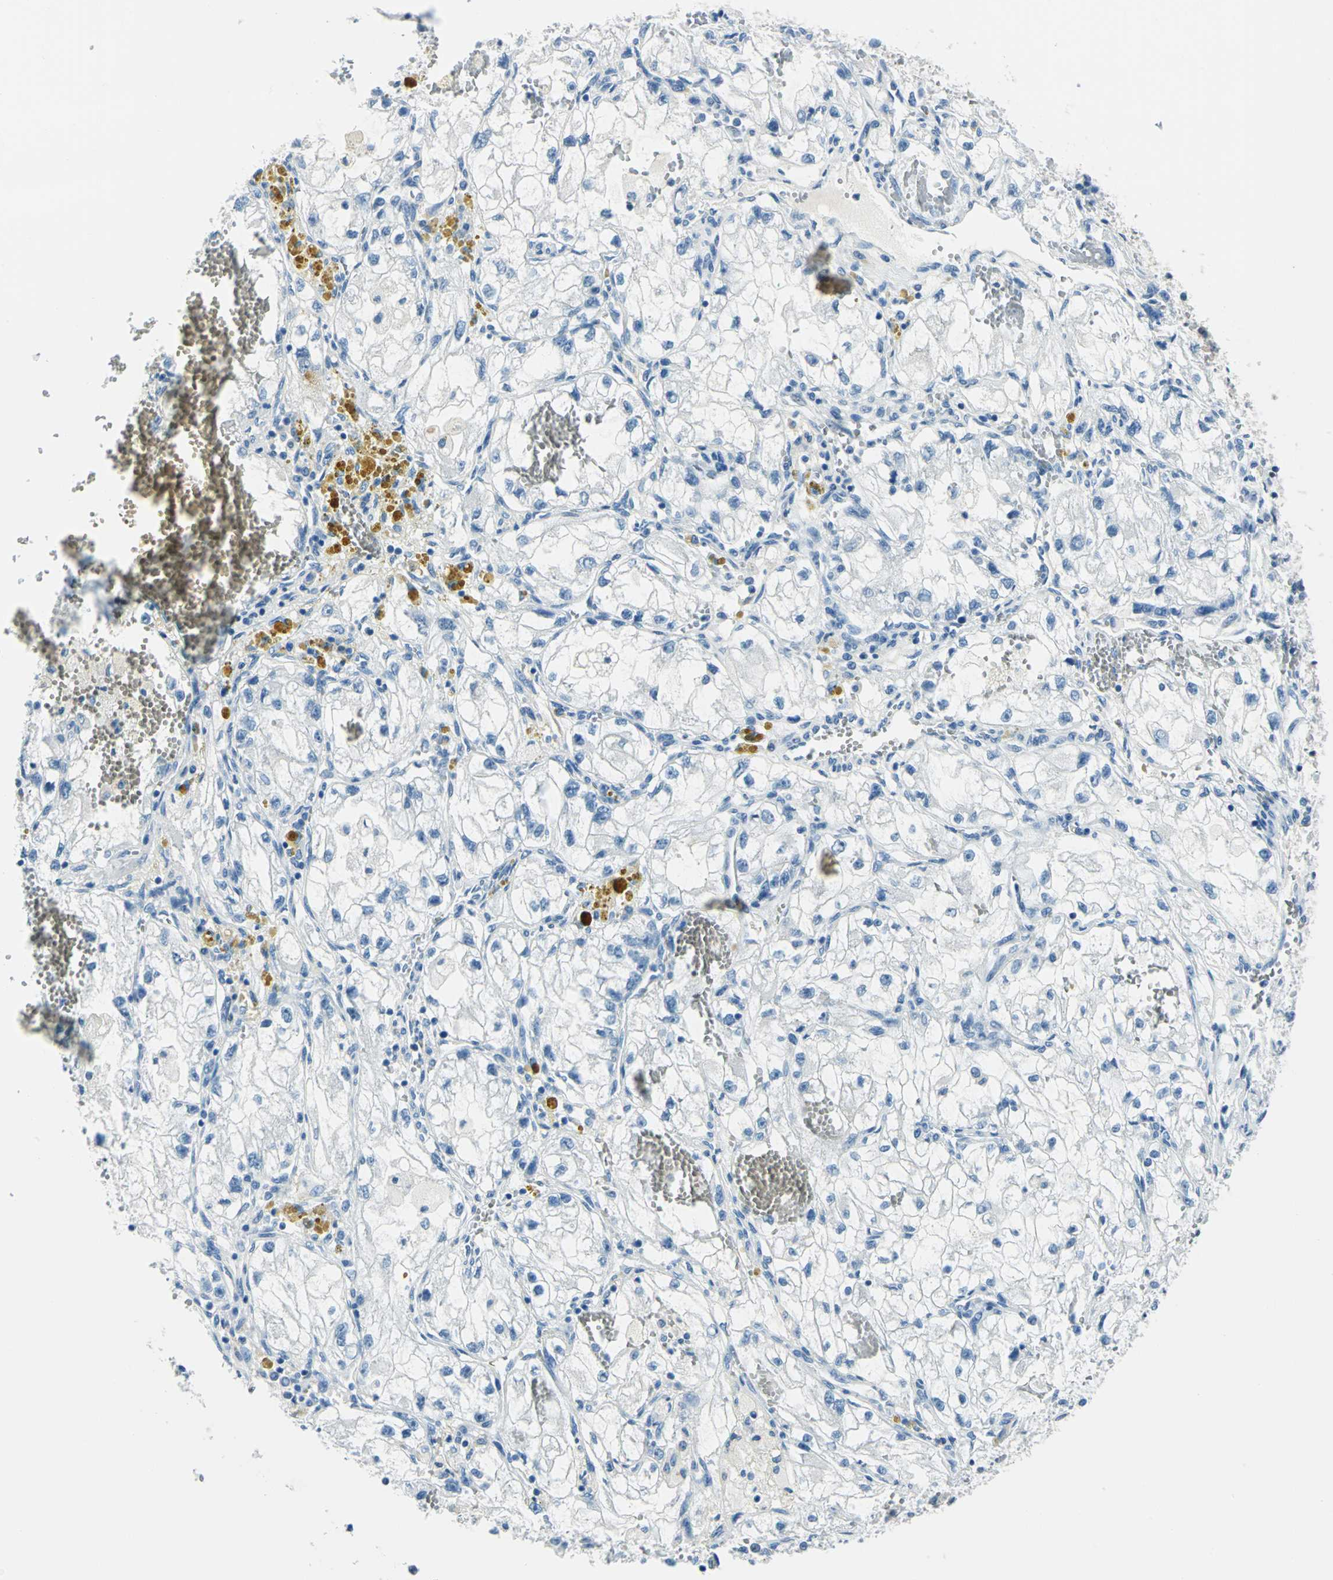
{"staining": {"intensity": "negative", "quantity": "none", "location": "none"}, "tissue": "renal cancer", "cell_type": "Tumor cells", "image_type": "cancer", "snomed": [{"axis": "morphology", "description": "Adenocarcinoma, NOS"}, {"axis": "topography", "description": "Kidney"}], "caption": "Tumor cells are negative for protein expression in human adenocarcinoma (renal).", "gene": "AKR1A1", "patient": {"sex": "female", "age": 70}}